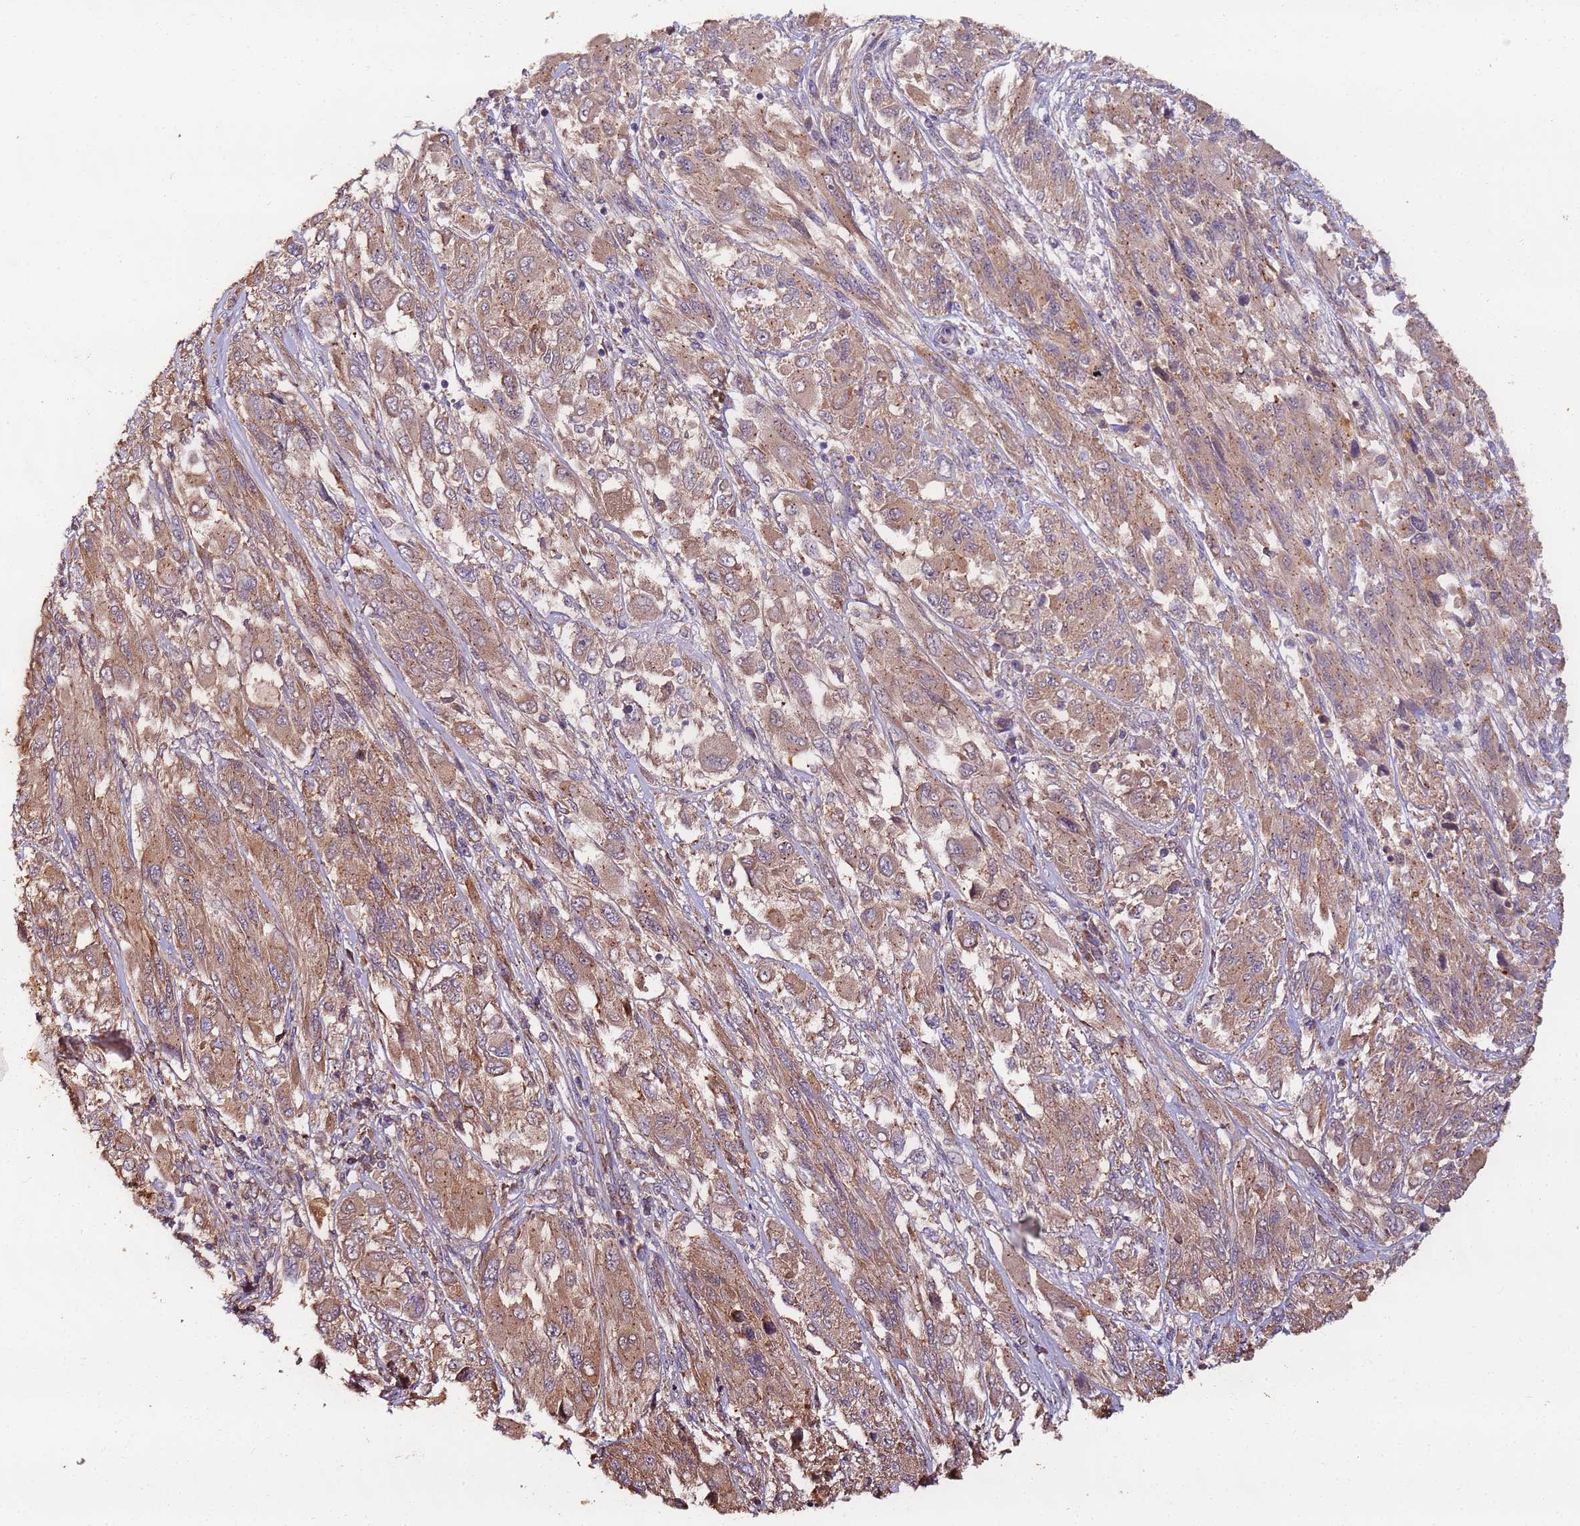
{"staining": {"intensity": "moderate", "quantity": ">75%", "location": "cytoplasmic/membranous"}, "tissue": "melanoma", "cell_type": "Tumor cells", "image_type": "cancer", "snomed": [{"axis": "morphology", "description": "Malignant melanoma, NOS"}, {"axis": "topography", "description": "Skin"}], "caption": "Immunohistochemical staining of human malignant melanoma exhibits medium levels of moderate cytoplasmic/membranous staining in about >75% of tumor cells.", "gene": "TIGAR", "patient": {"sex": "female", "age": 91}}